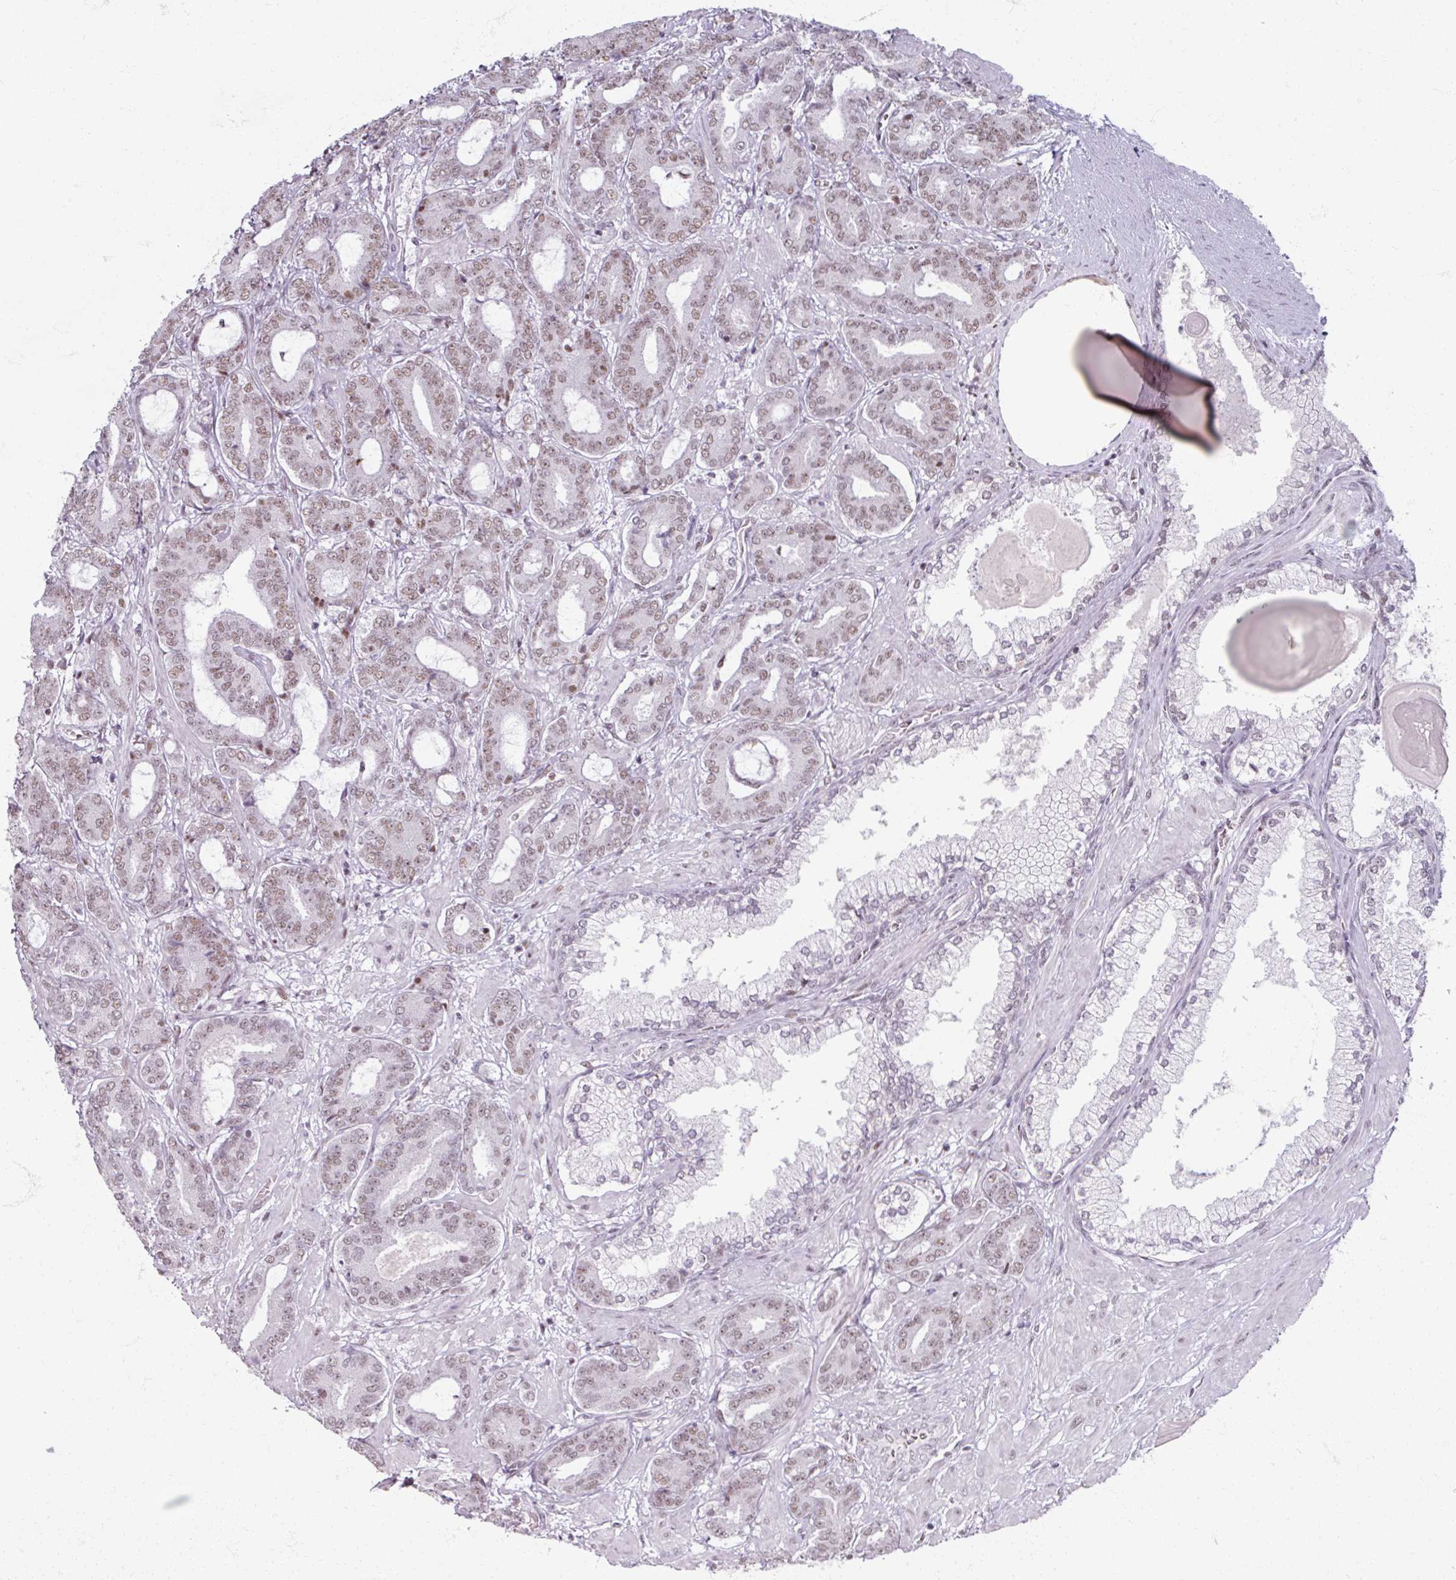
{"staining": {"intensity": "weak", "quantity": ">75%", "location": "nuclear"}, "tissue": "prostate cancer", "cell_type": "Tumor cells", "image_type": "cancer", "snomed": [{"axis": "morphology", "description": "Adenocarcinoma, Low grade"}, {"axis": "topography", "description": "Prostate and seminal vesicle, NOS"}], "caption": "Weak nuclear staining is appreciated in about >75% of tumor cells in adenocarcinoma (low-grade) (prostate). The staining was performed using DAB (3,3'-diaminobenzidine) to visualize the protein expression in brown, while the nuclei were stained in blue with hematoxylin (Magnification: 20x).", "gene": "ADAR", "patient": {"sex": "male", "age": 61}}